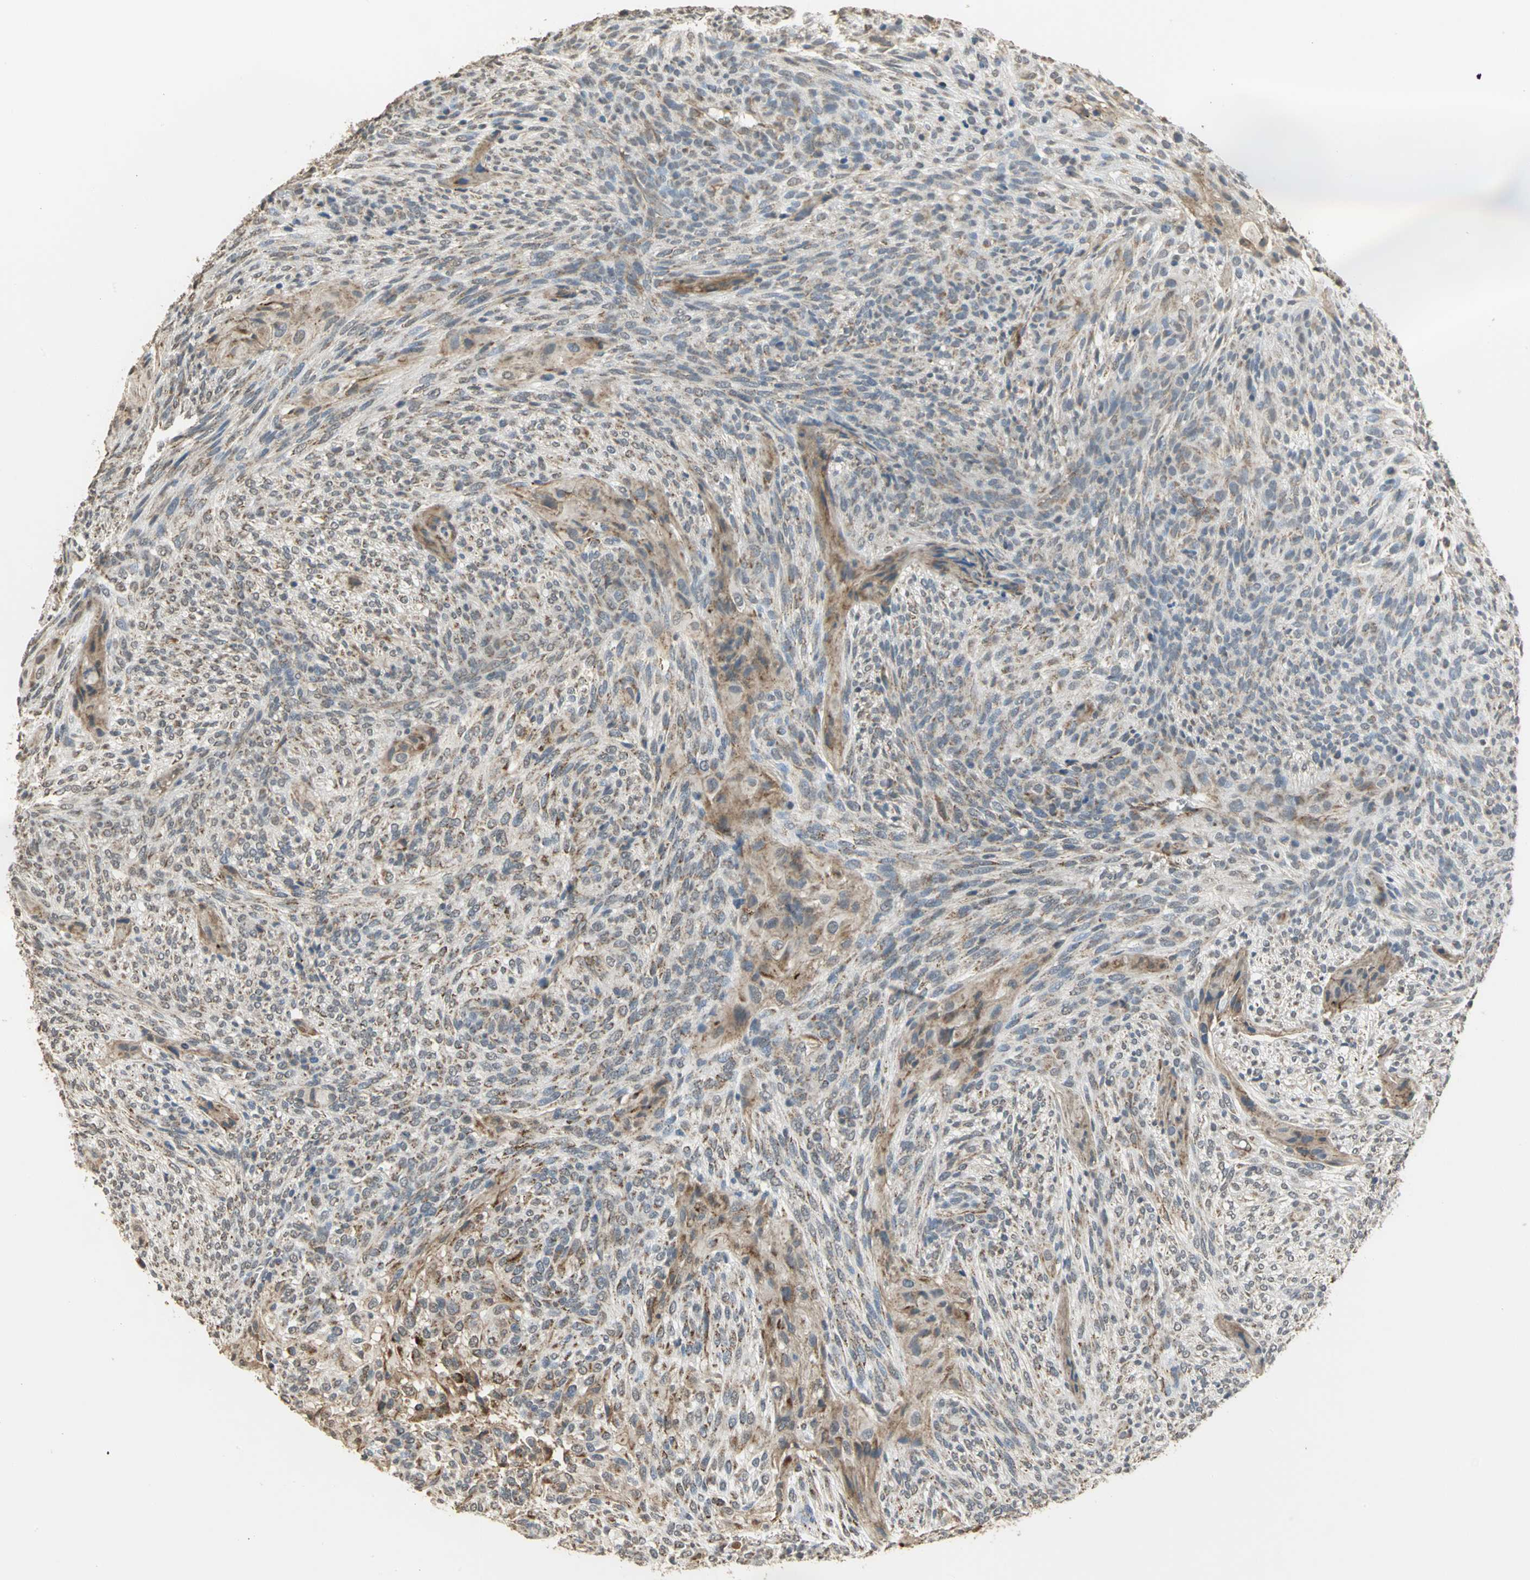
{"staining": {"intensity": "weak", "quantity": ">75%", "location": "cytoplasmic/membranous"}, "tissue": "glioma", "cell_type": "Tumor cells", "image_type": "cancer", "snomed": [{"axis": "morphology", "description": "Glioma, malignant, High grade"}, {"axis": "topography", "description": "Cerebral cortex"}], "caption": "This micrograph displays glioma stained with immunohistochemistry (IHC) to label a protein in brown. The cytoplasmic/membranous of tumor cells show weak positivity for the protein. Nuclei are counter-stained blue.", "gene": "NDUFB5", "patient": {"sex": "female", "age": 55}}